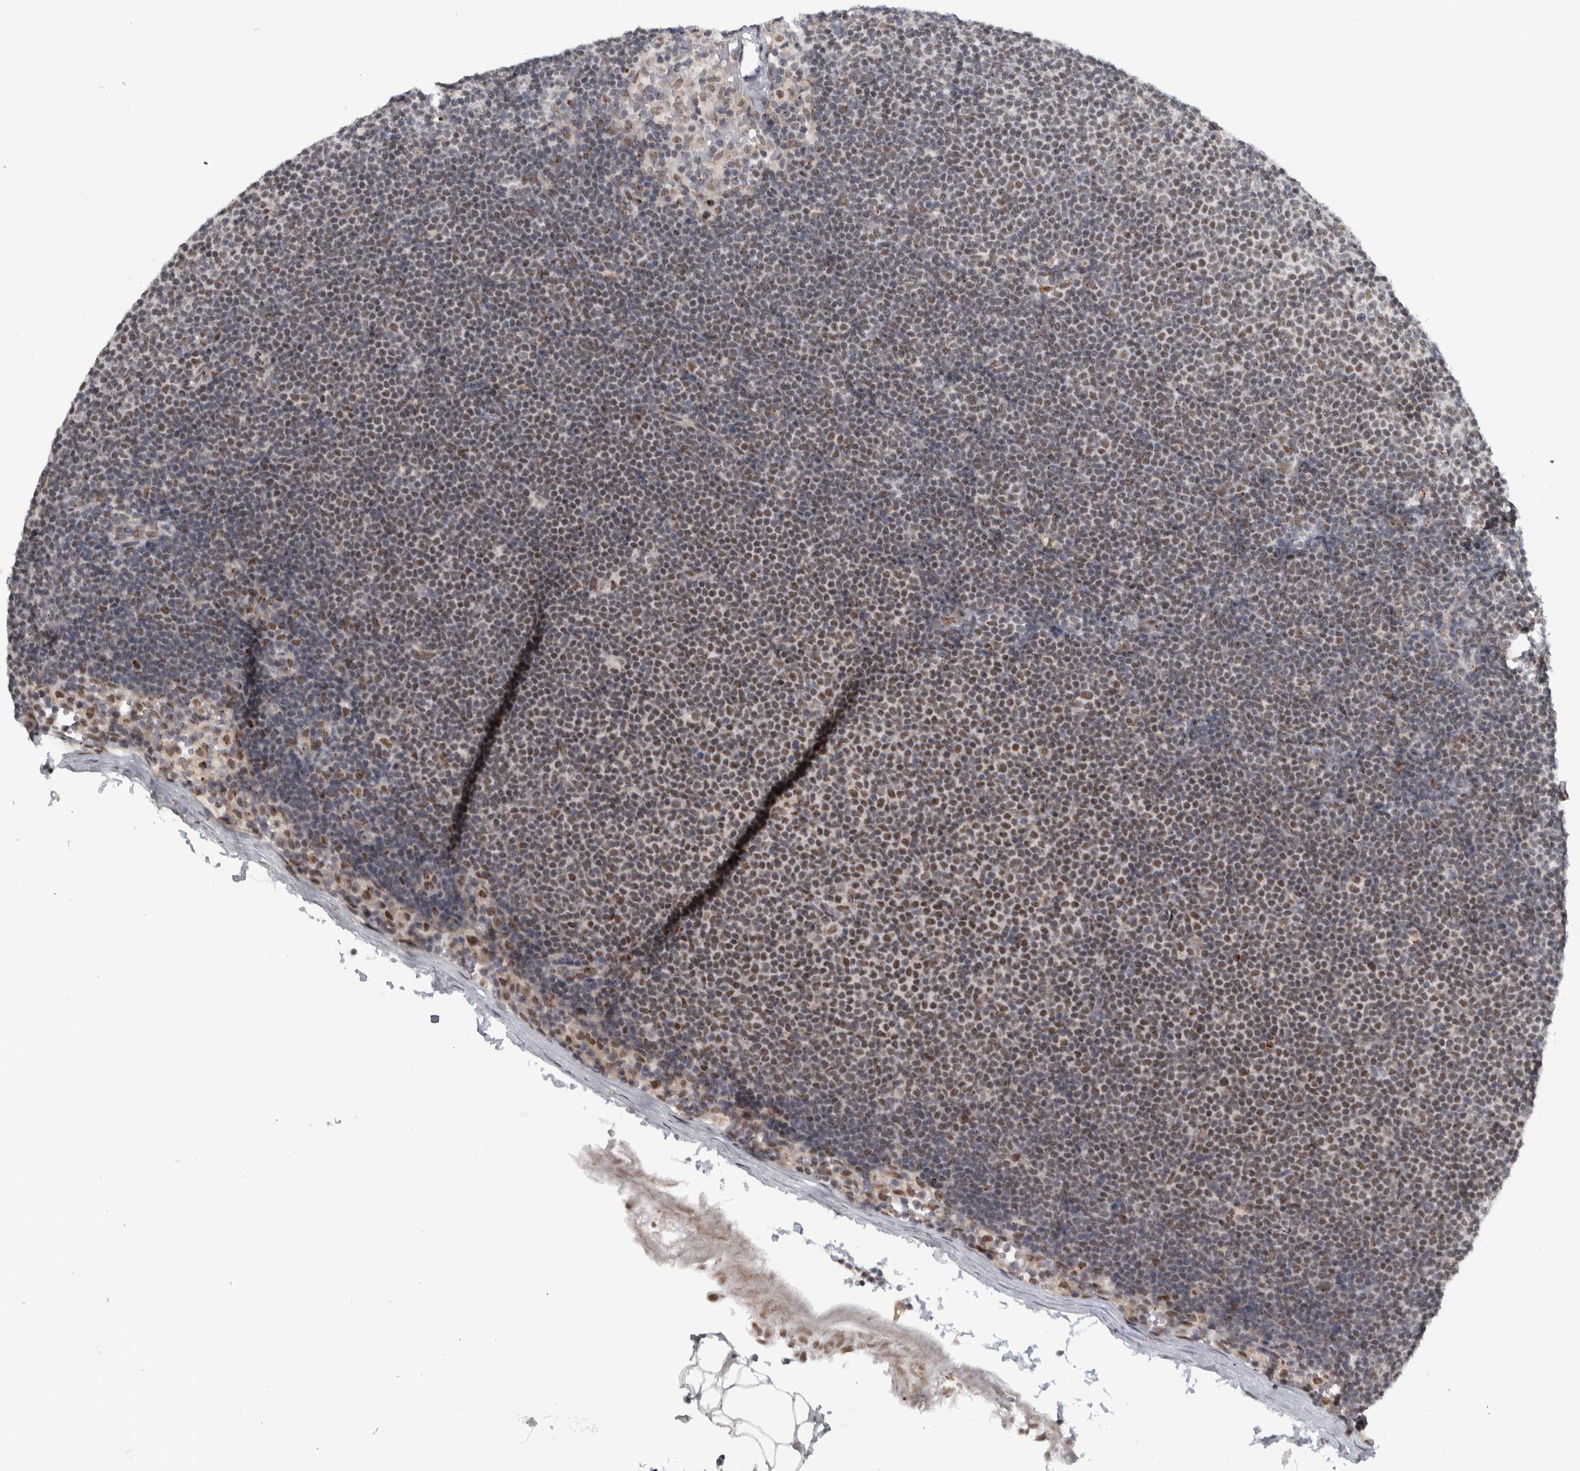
{"staining": {"intensity": "weak", "quantity": "25%-75%", "location": "nuclear"}, "tissue": "lymphoma", "cell_type": "Tumor cells", "image_type": "cancer", "snomed": [{"axis": "morphology", "description": "Malignant lymphoma, non-Hodgkin's type, Low grade"}, {"axis": "topography", "description": "Lymph node"}], "caption": "Immunohistochemical staining of malignant lymphoma, non-Hodgkin's type (low-grade) exhibits low levels of weak nuclear positivity in about 25%-75% of tumor cells.", "gene": "ZMYND8", "patient": {"sex": "female", "age": 53}}